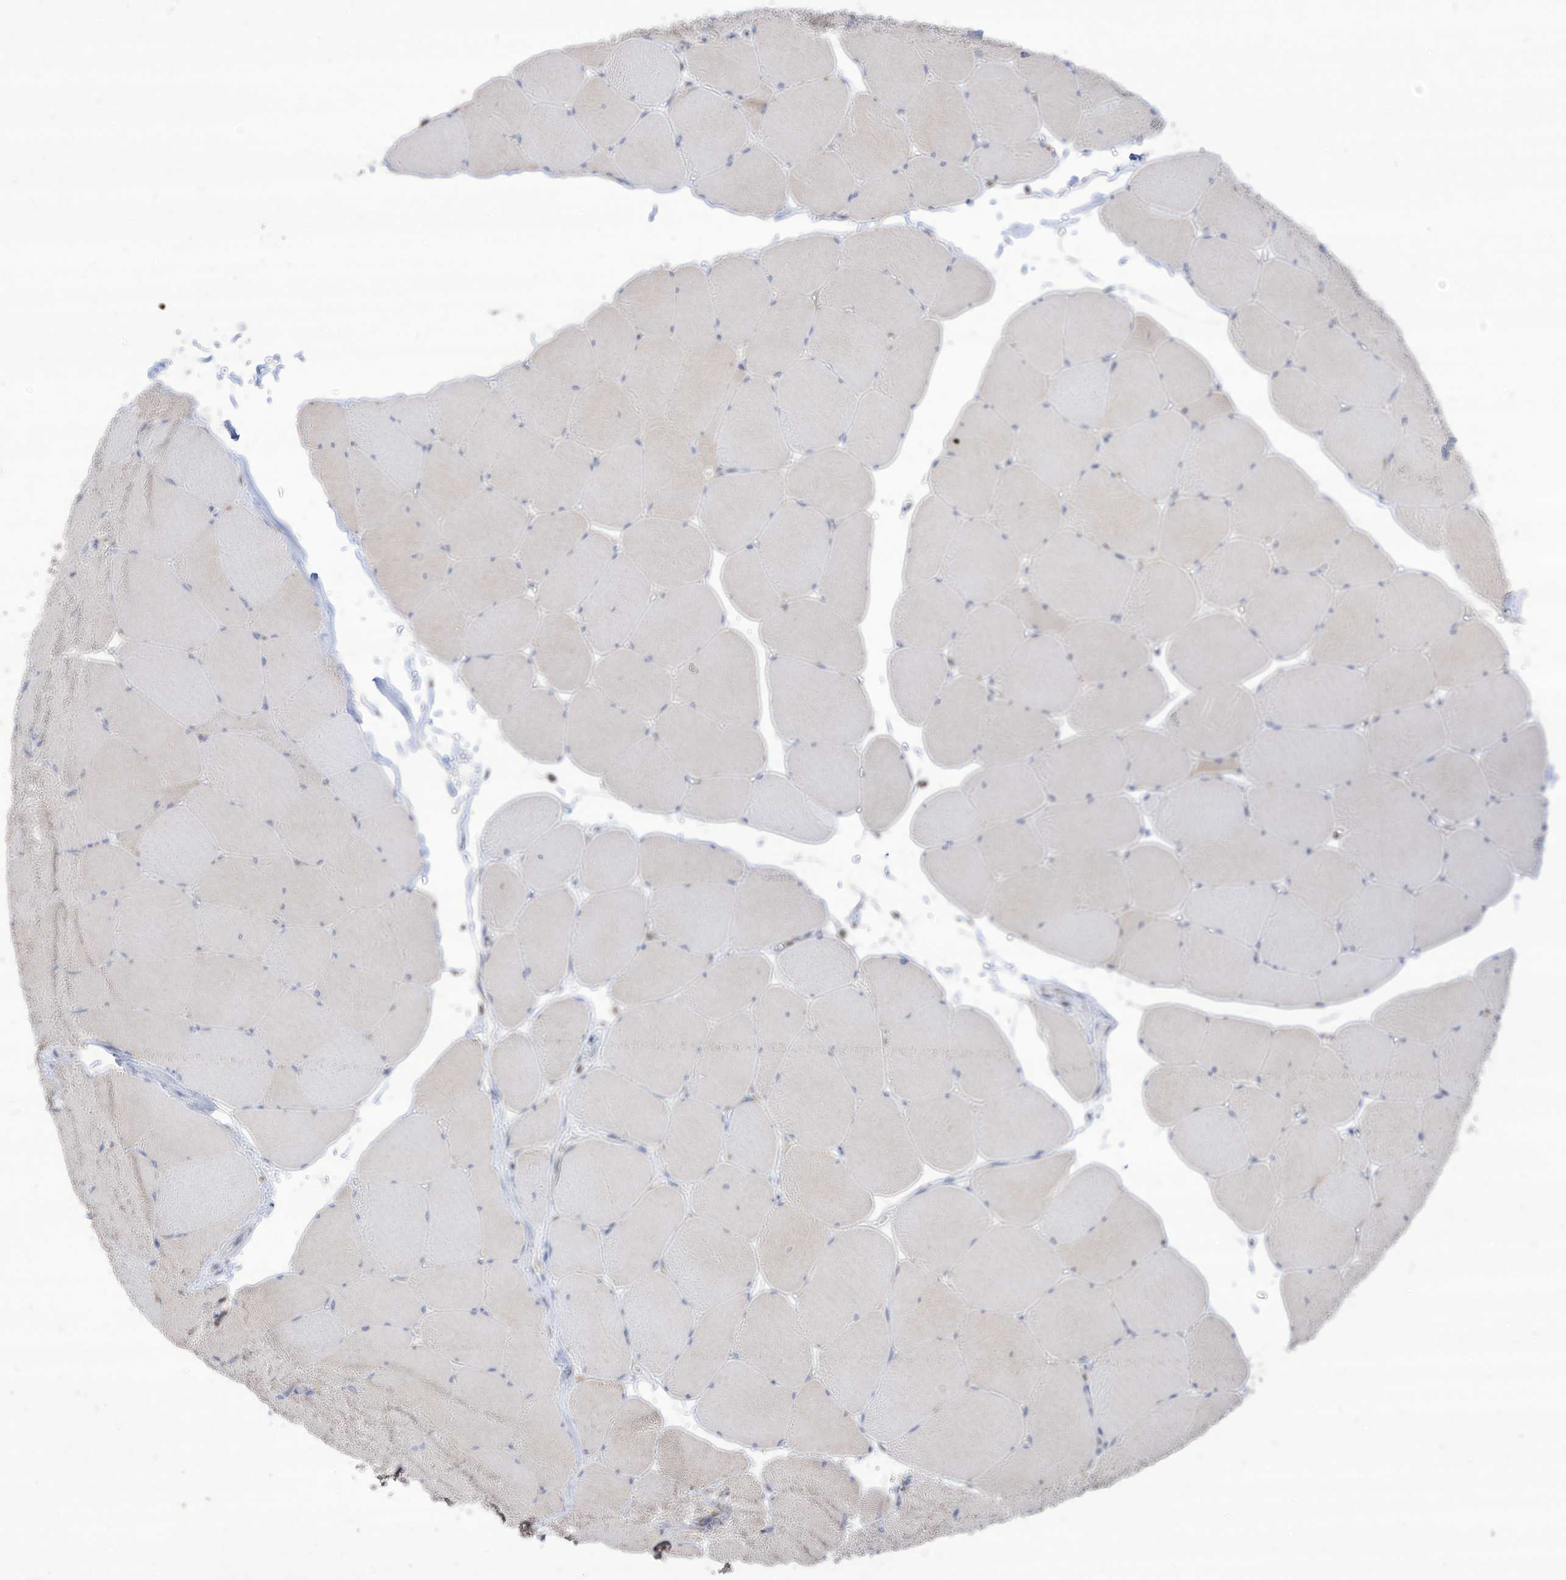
{"staining": {"intensity": "negative", "quantity": "none", "location": "none"}, "tissue": "skeletal muscle", "cell_type": "Myocytes", "image_type": "normal", "snomed": [{"axis": "morphology", "description": "Normal tissue, NOS"}, {"axis": "topography", "description": "Skeletal muscle"}, {"axis": "topography", "description": "Head-Neck"}], "caption": "Immunohistochemistry (IHC) of unremarkable skeletal muscle shows no expression in myocytes.", "gene": "BROX", "patient": {"sex": "male", "age": 66}}